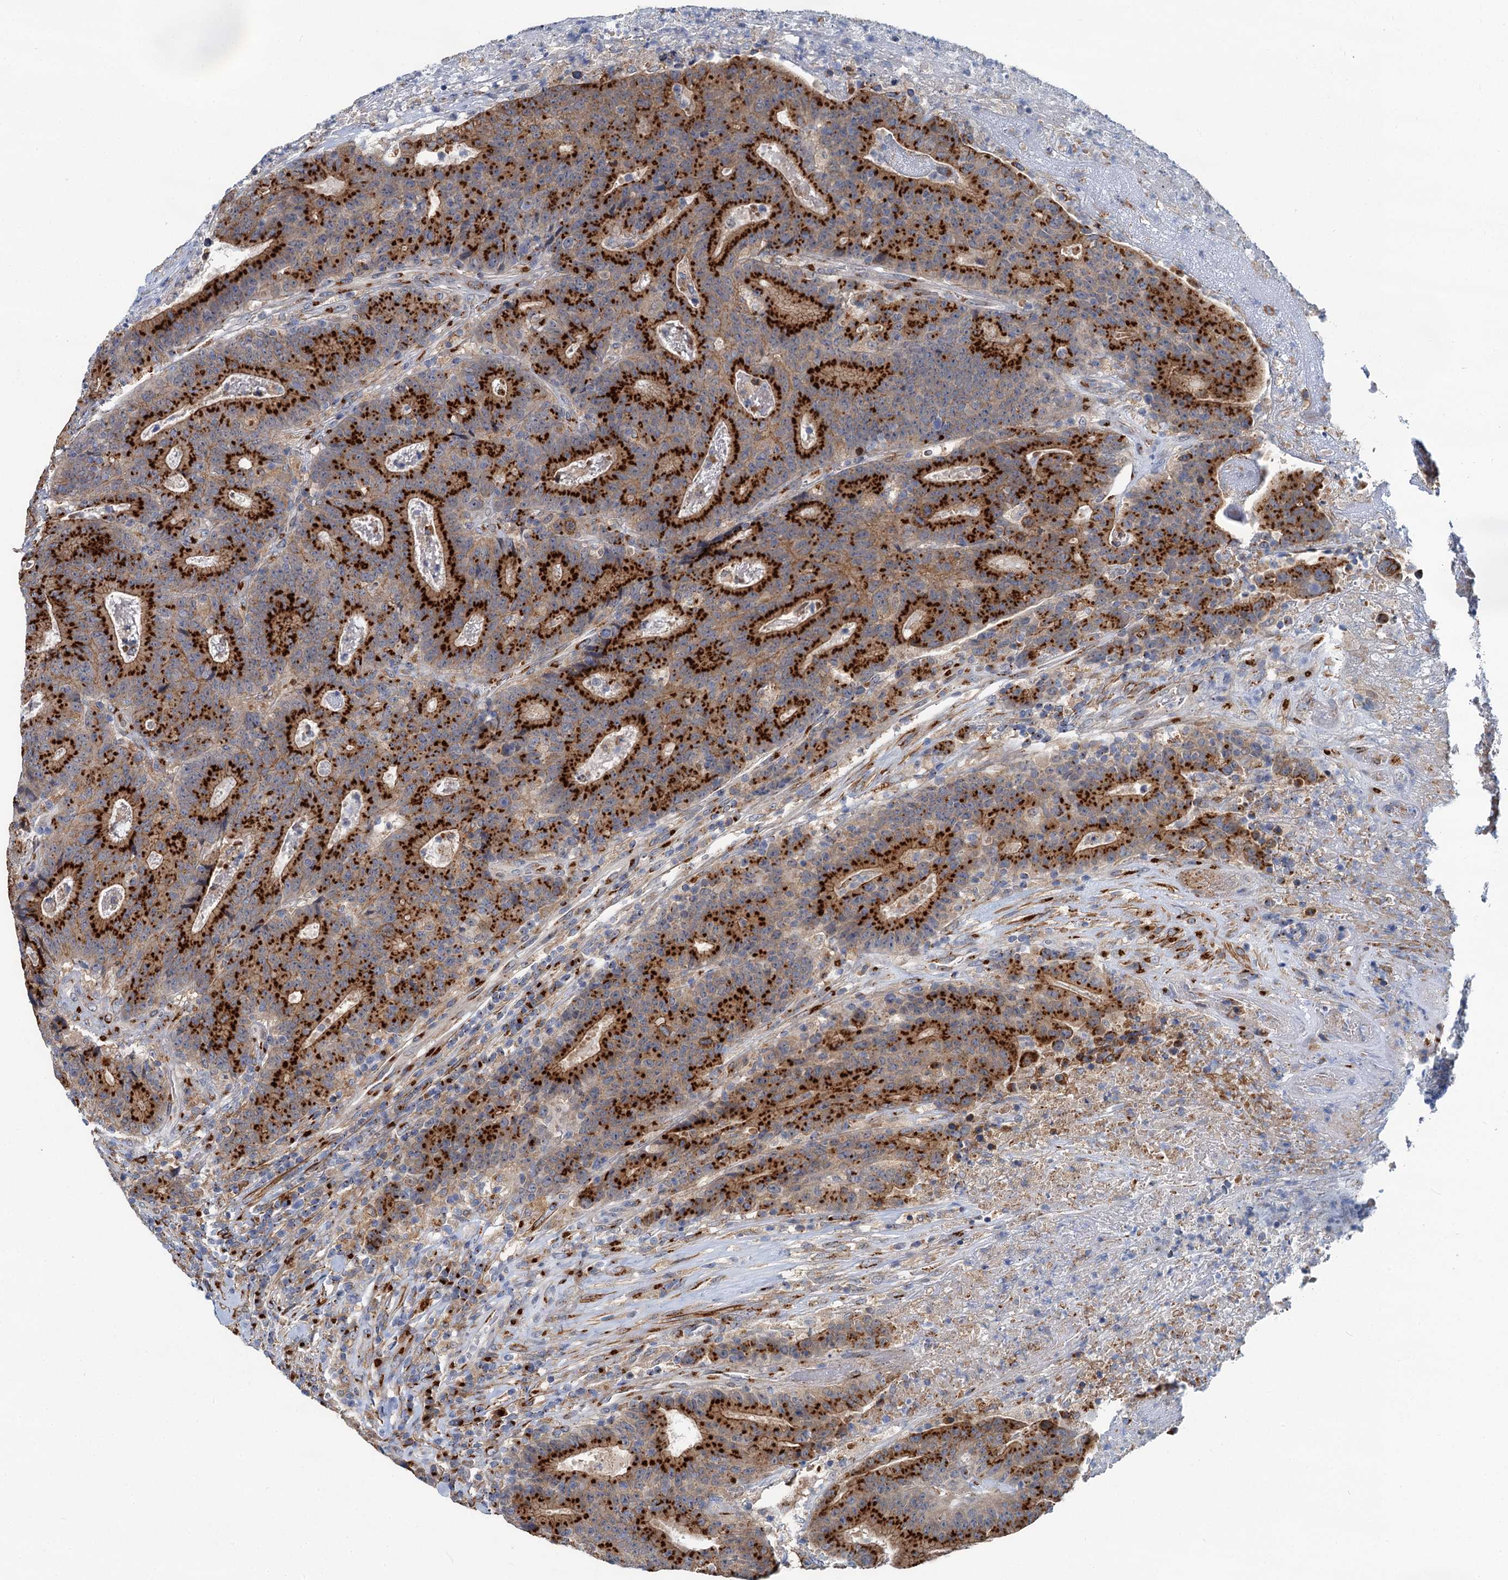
{"staining": {"intensity": "strong", "quantity": ">75%", "location": "cytoplasmic/membranous"}, "tissue": "colorectal cancer", "cell_type": "Tumor cells", "image_type": "cancer", "snomed": [{"axis": "morphology", "description": "Adenocarcinoma, NOS"}, {"axis": "topography", "description": "Colon"}], "caption": "Strong cytoplasmic/membranous protein positivity is seen in about >75% of tumor cells in colorectal cancer.", "gene": "BET1L", "patient": {"sex": "female", "age": 75}}